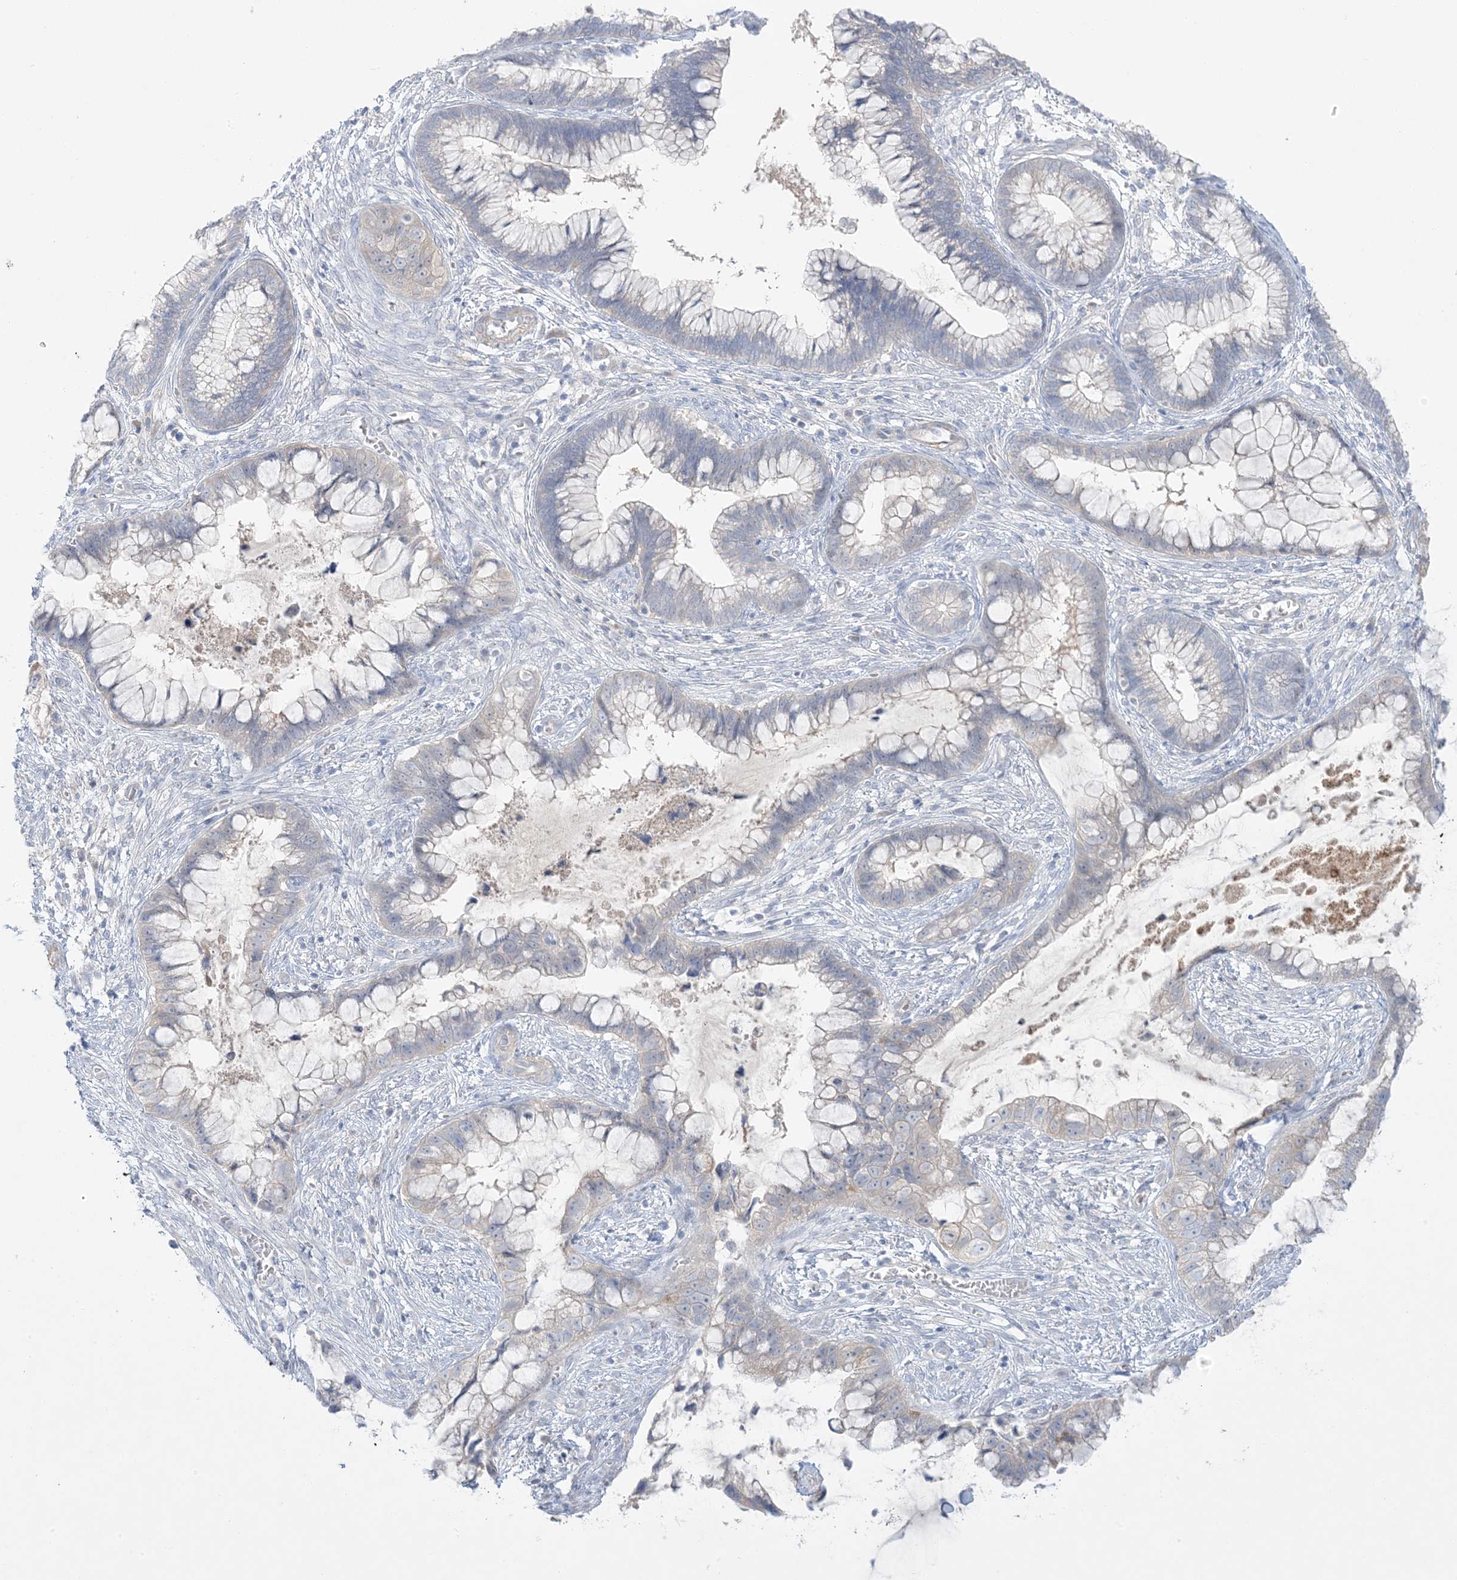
{"staining": {"intensity": "weak", "quantity": "<25%", "location": "cytoplasmic/membranous"}, "tissue": "cervical cancer", "cell_type": "Tumor cells", "image_type": "cancer", "snomed": [{"axis": "morphology", "description": "Adenocarcinoma, NOS"}, {"axis": "topography", "description": "Cervix"}], "caption": "IHC micrograph of neoplastic tissue: human adenocarcinoma (cervical) stained with DAB (3,3'-diaminobenzidine) shows no significant protein staining in tumor cells.", "gene": "FAM184A", "patient": {"sex": "female", "age": 44}}